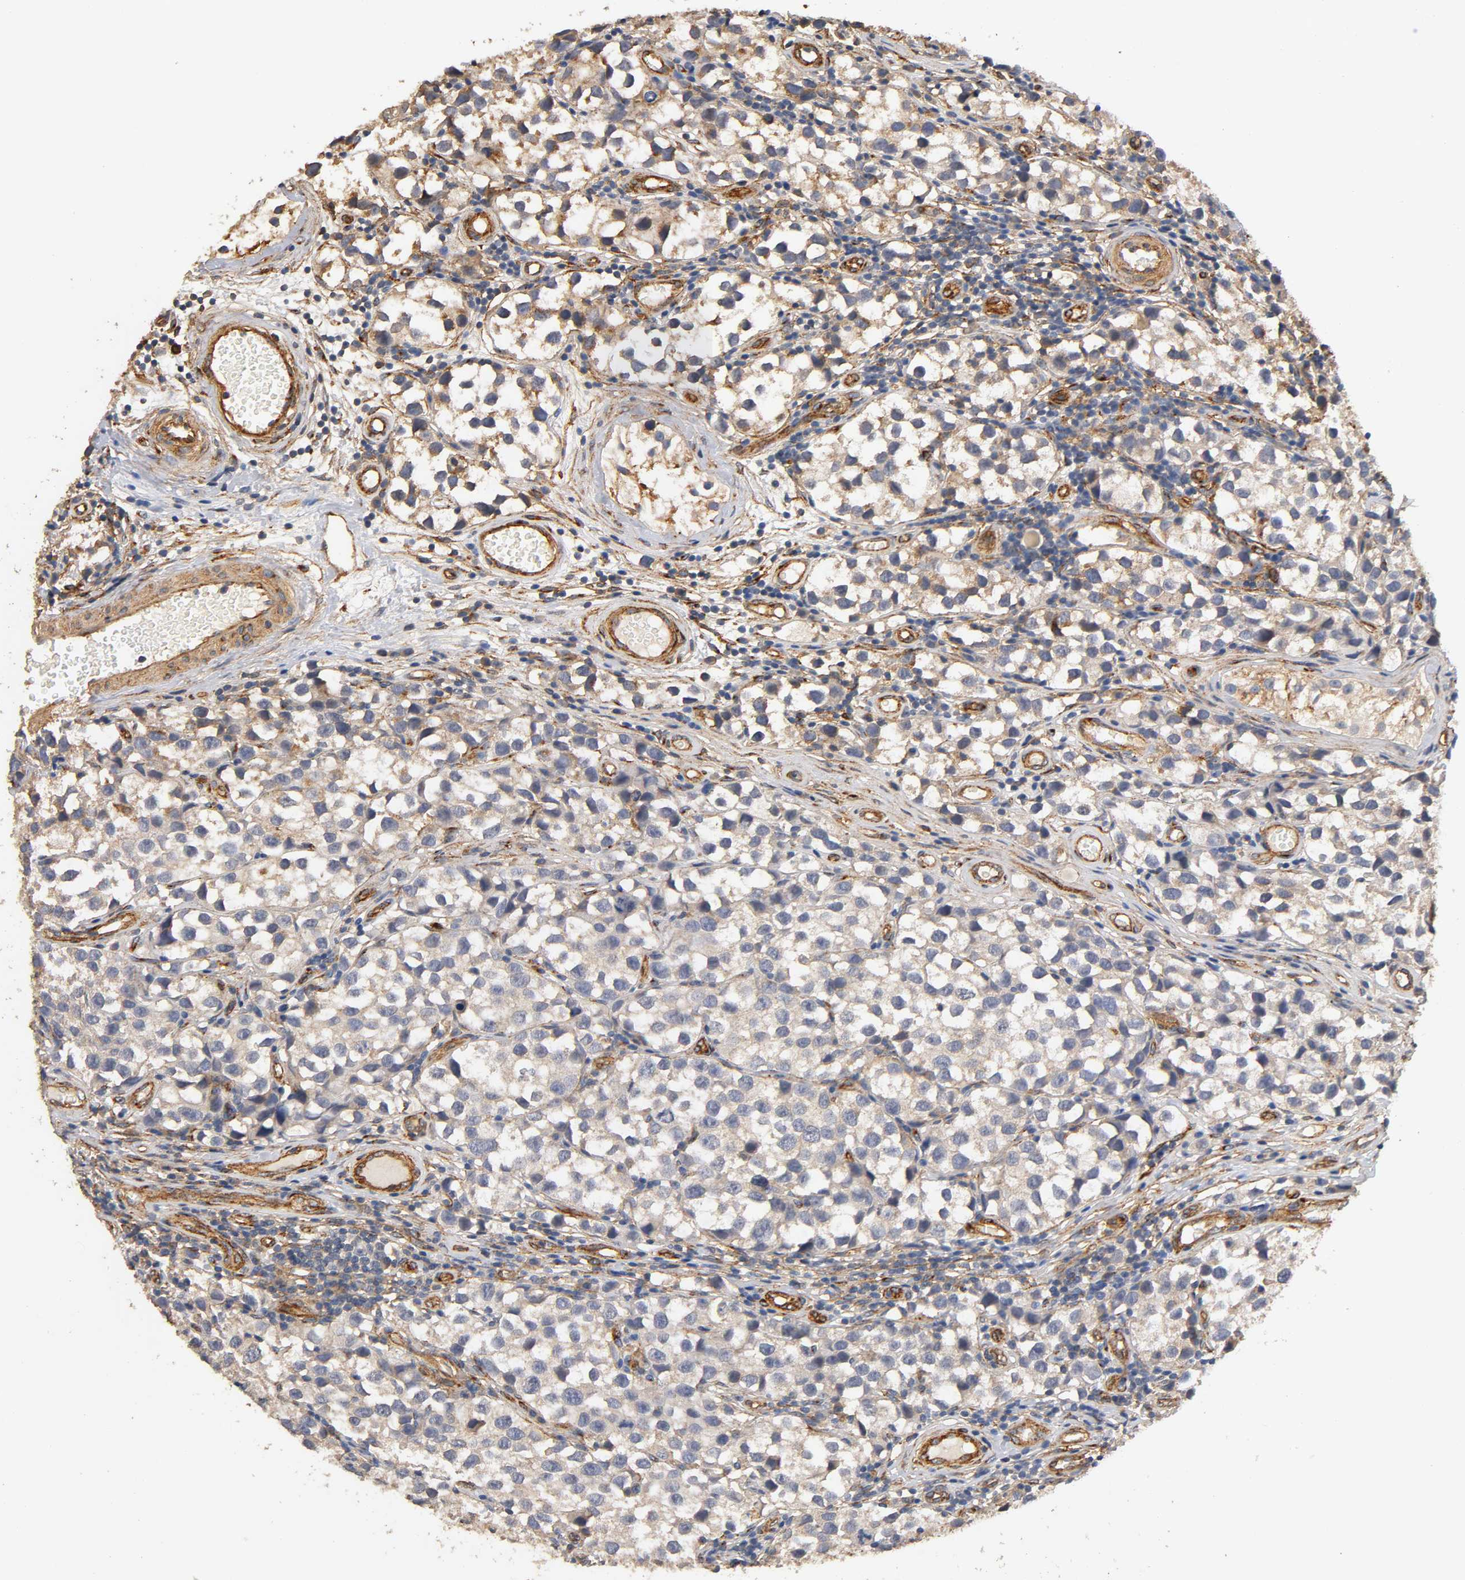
{"staining": {"intensity": "weak", "quantity": "25%-75%", "location": "cytoplasmic/membranous"}, "tissue": "testis cancer", "cell_type": "Tumor cells", "image_type": "cancer", "snomed": [{"axis": "morphology", "description": "Seminoma, NOS"}, {"axis": "topography", "description": "Testis"}], "caption": "A micrograph of human testis seminoma stained for a protein shows weak cytoplasmic/membranous brown staining in tumor cells.", "gene": "IFITM3", "patient": {"sex": "male", "age": 39}}